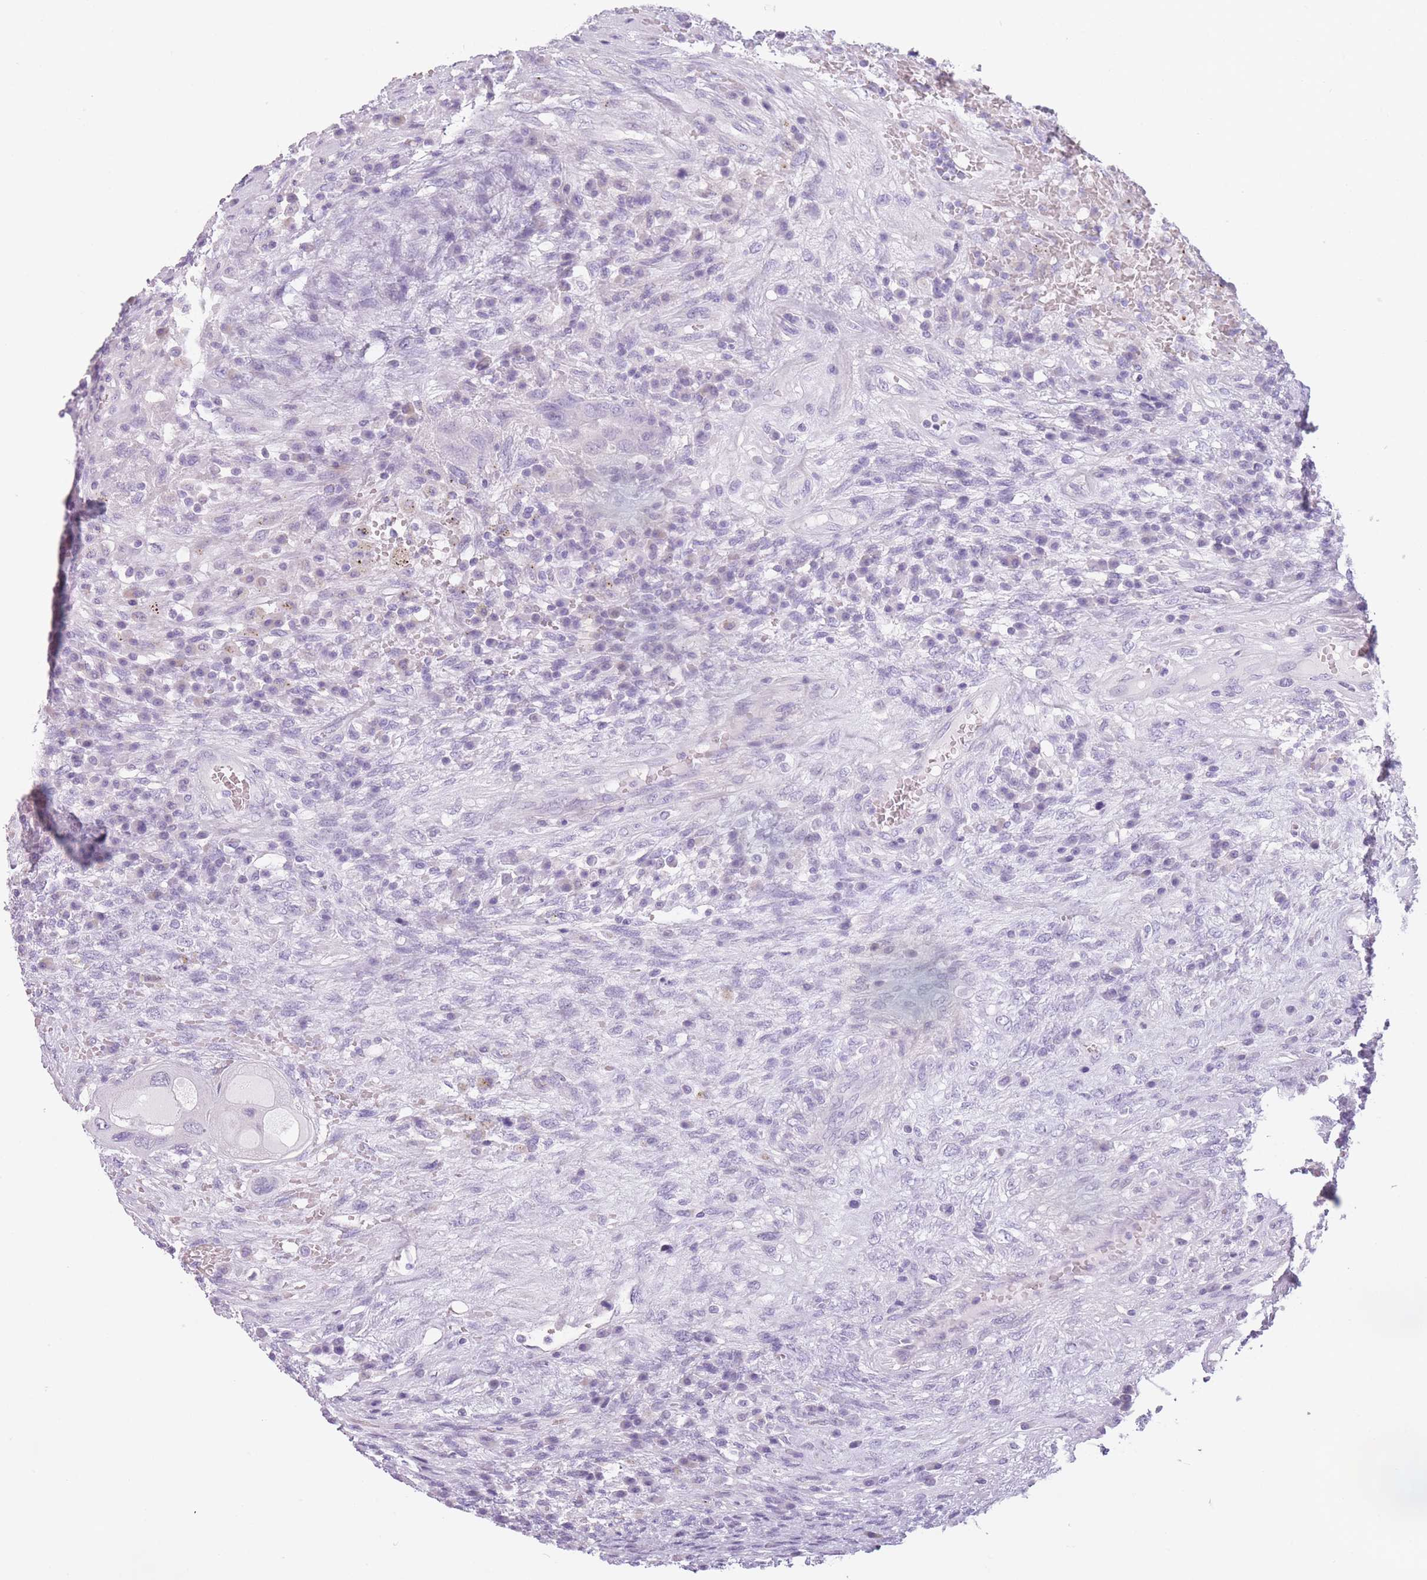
{"staining": {"intensity": "negative", "quantity": "none", "location": "none"}, "tissue": "testis cancer", "cell_type": "Tumor cells", "image_type": "cancer", "snomed": [{"axis": "morphology", "description": "Carcinoma, Embryonal, NOS"}, {"axis": "topography", "description": "Testis"}], "caption": "This is an immunohistochemistry histopathology image of testis embryonal carcinoma. There is no expression in tumor cells.", "gene": "TMEM236", "patient": {"sex": "male", "age": 26}}